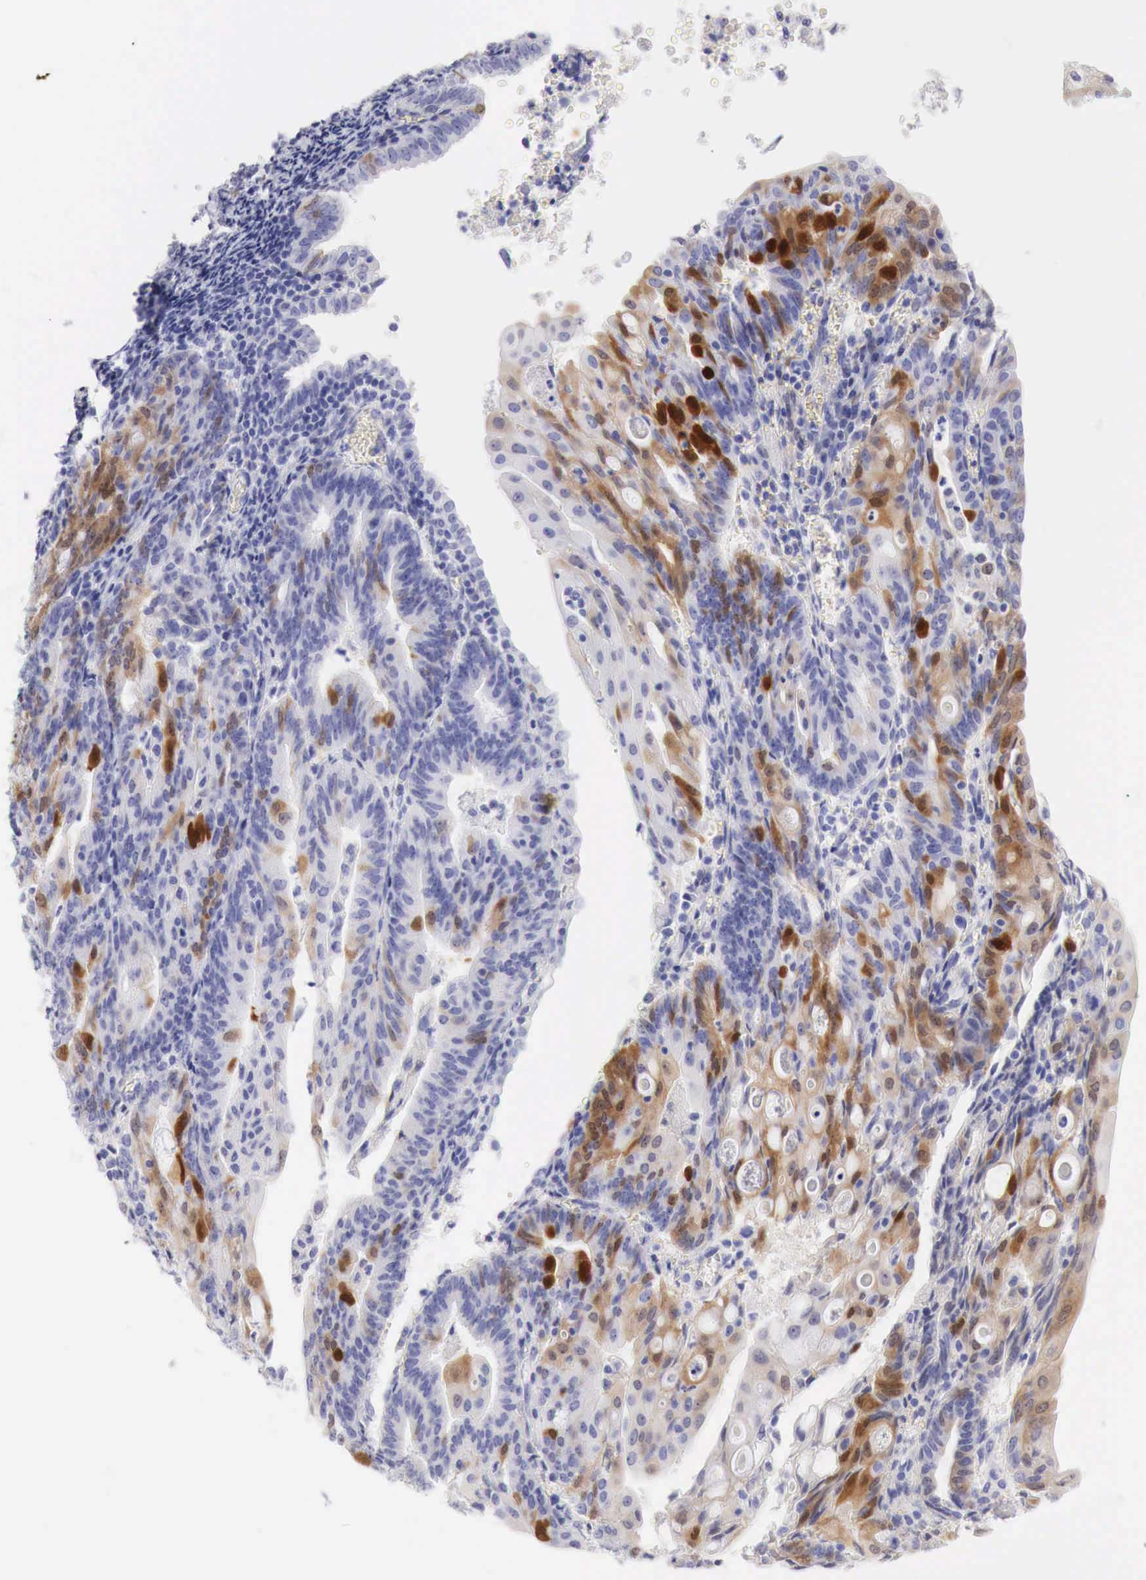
{"staining": {"intensity": "moderate", "quantity": "25%-75%", "location": "cytoplasmic/membranous"}, "tissue": "endometrial cancer", "cell_type": "Tumor cells", "image_type": "cancer", "snomed": [{"axis": "morphology", "description": "Adenocarcinoma, NOS"}, {"axis": "topography", "description": "Endometrium"}], "caption": "Endometrial cancer (adenocarcinoma) was stained to show a protein in brown. There is medium levels of moderate cytoplasmic/membranous staining in about 25%-75% of tumor cells.", "gene": "CDKN2A", "patient": {"sex": "female", "age": 56}}